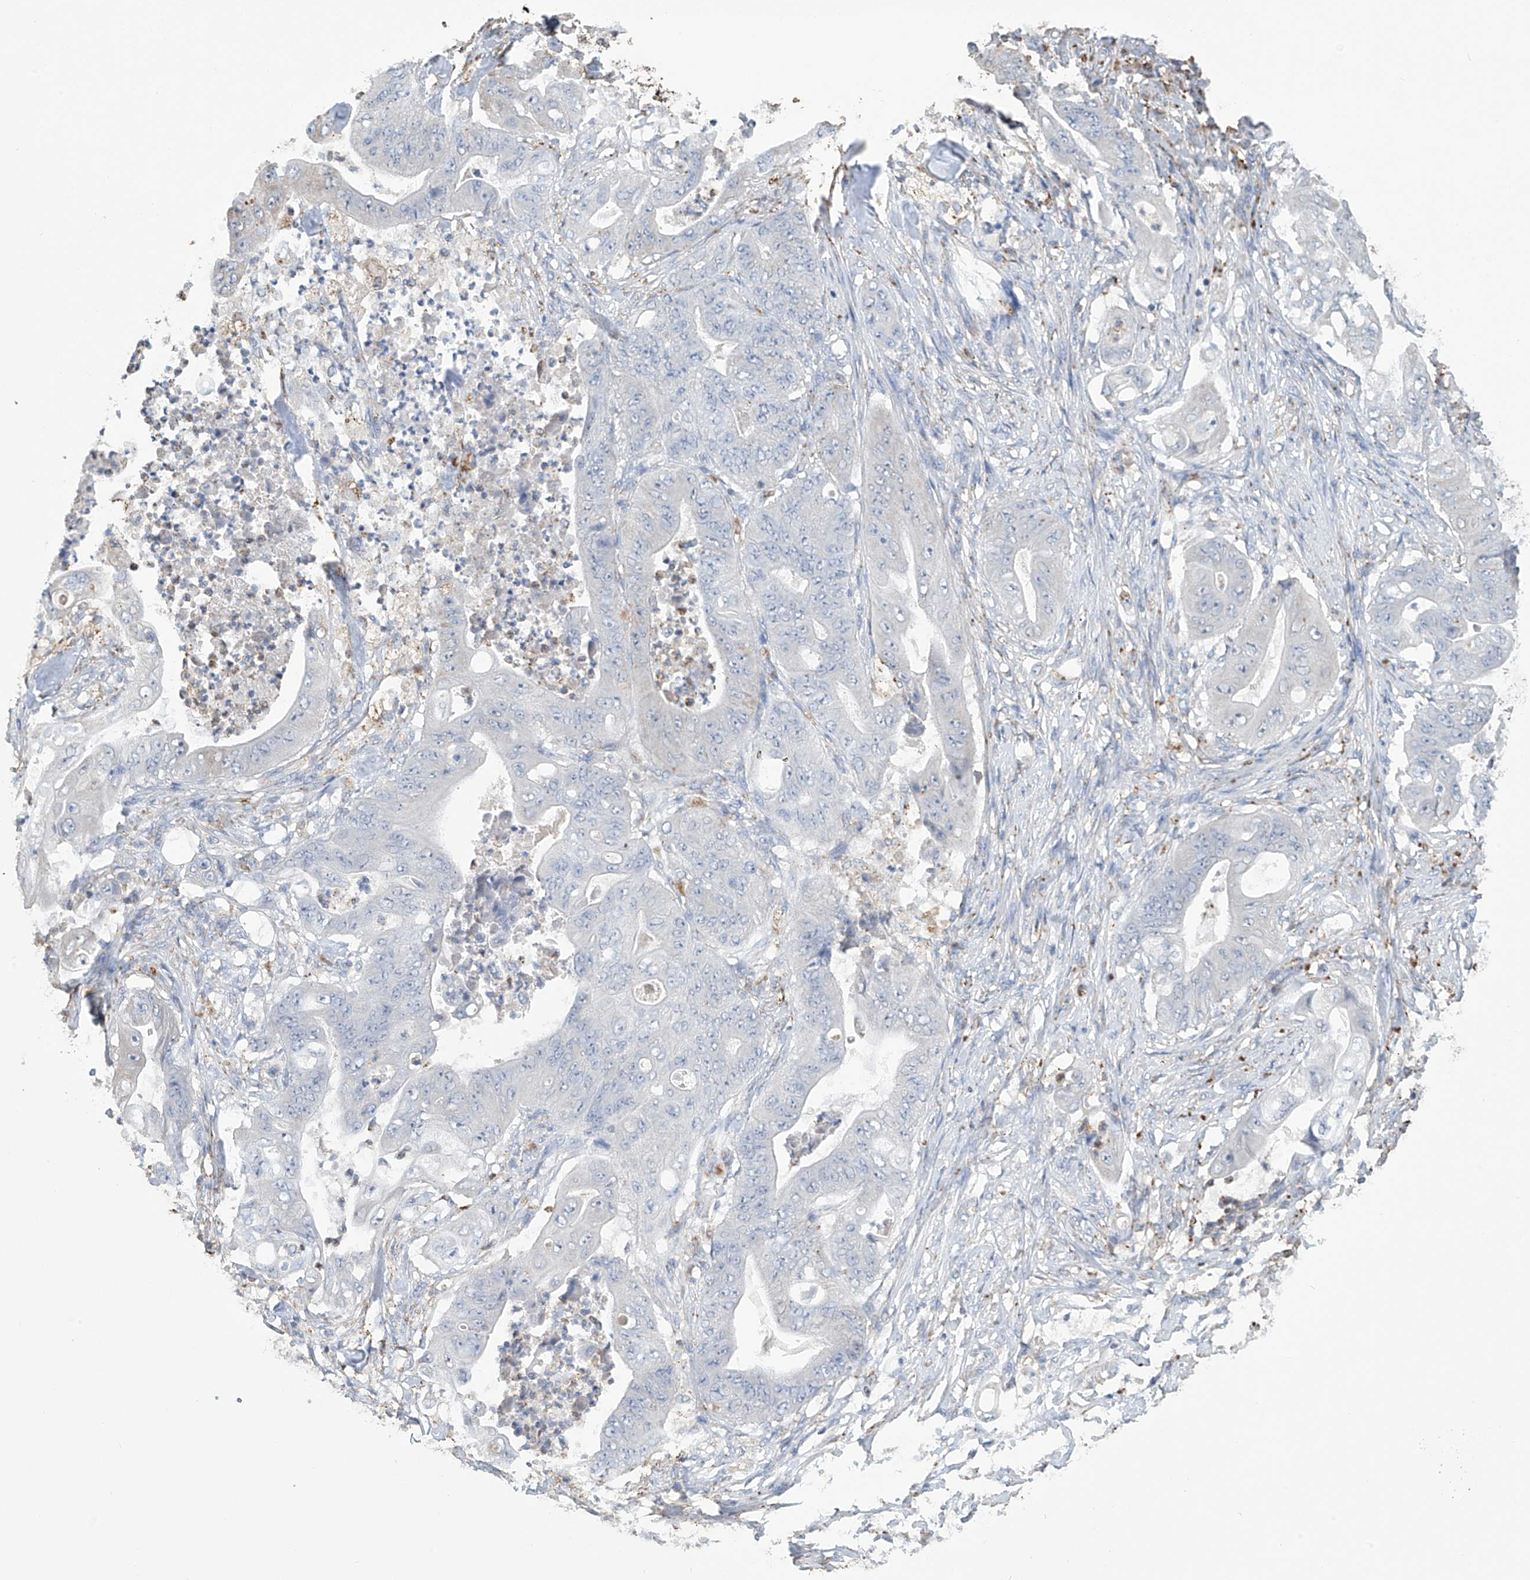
{"staining": {"intensity": "negative", "quantity": "none", "location": "none"}, "tissue": "stomach cancer", "cell_type": "Tumor cells", "image_type": "cancer", "snomed": [{"axis": "morphology", "description": "Adenocarcinoma, NOS"}, {"axis": "topography", "description": "Stomach"}], "caption": "Photomicrograph shows no protein expression in tumor cells of stomach adenocarcinoma tissue. The staining was performed using DAB (3,3'-diaminobenzidine) to visualize the protein expression in brown, while the nuclei were stained in blue with hematoxylin (Magnification: 20x).", "gene": "OGT", "patient": {"sex": "female", "age": 73}}